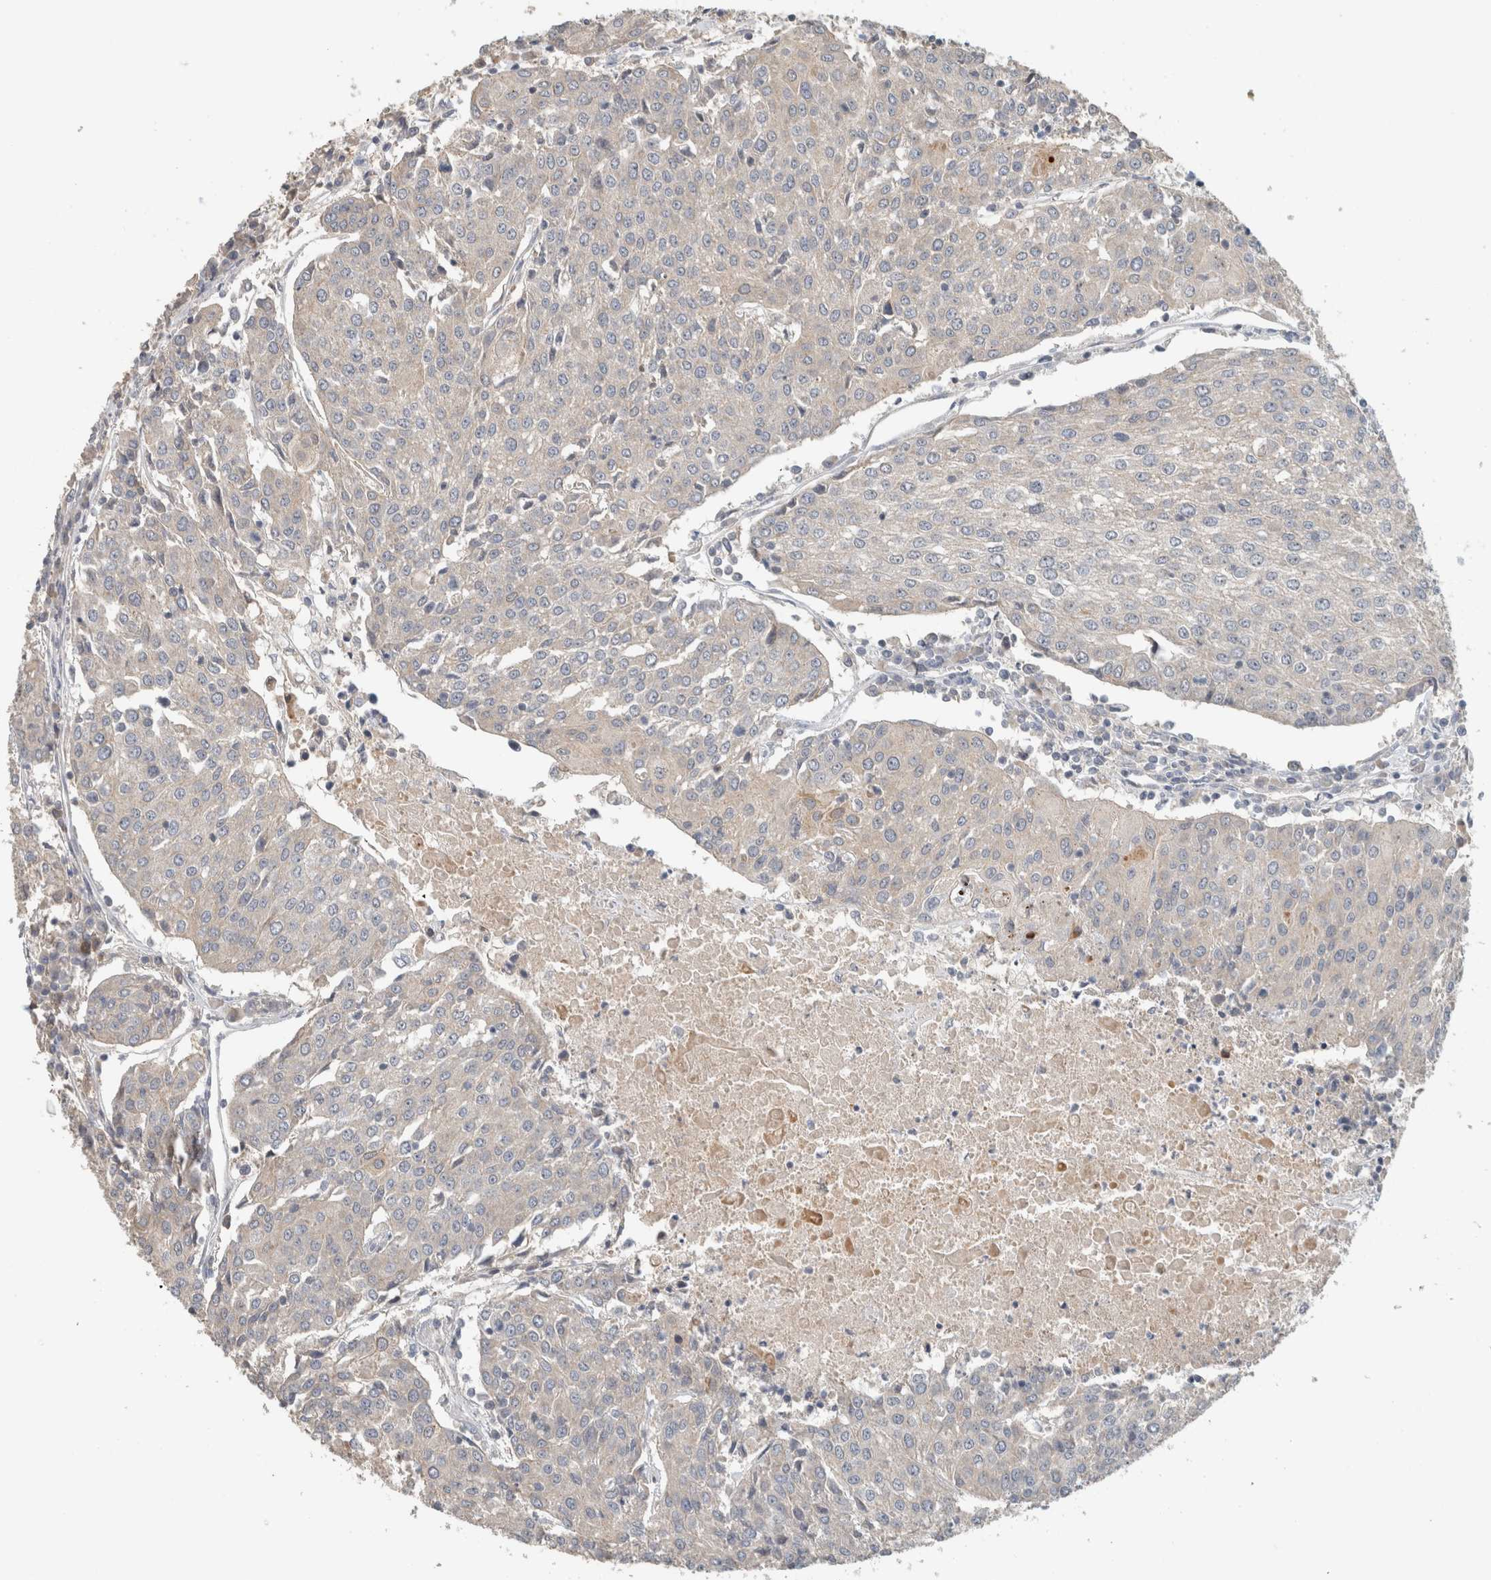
{"staining": {"intensity": "negative", "quantity": "none", "location": "none"}, "tissue": "urothelial cancer", "cell_type": "Tumor cells", "image_type": "cancer", "snomed": [{"axis": "morphology", "description": "Urothelial carcinoma, High grade"}, {"axis": "topography", "description": "Urinary bladder"}], "caption": "This is an immunohistochemistry histopathology image of high-grade urothelial carcinoma. There is no expression in tumor cells.", "gene": "ERCC6L2", "patient": {"sex": "female", "age": 85}}